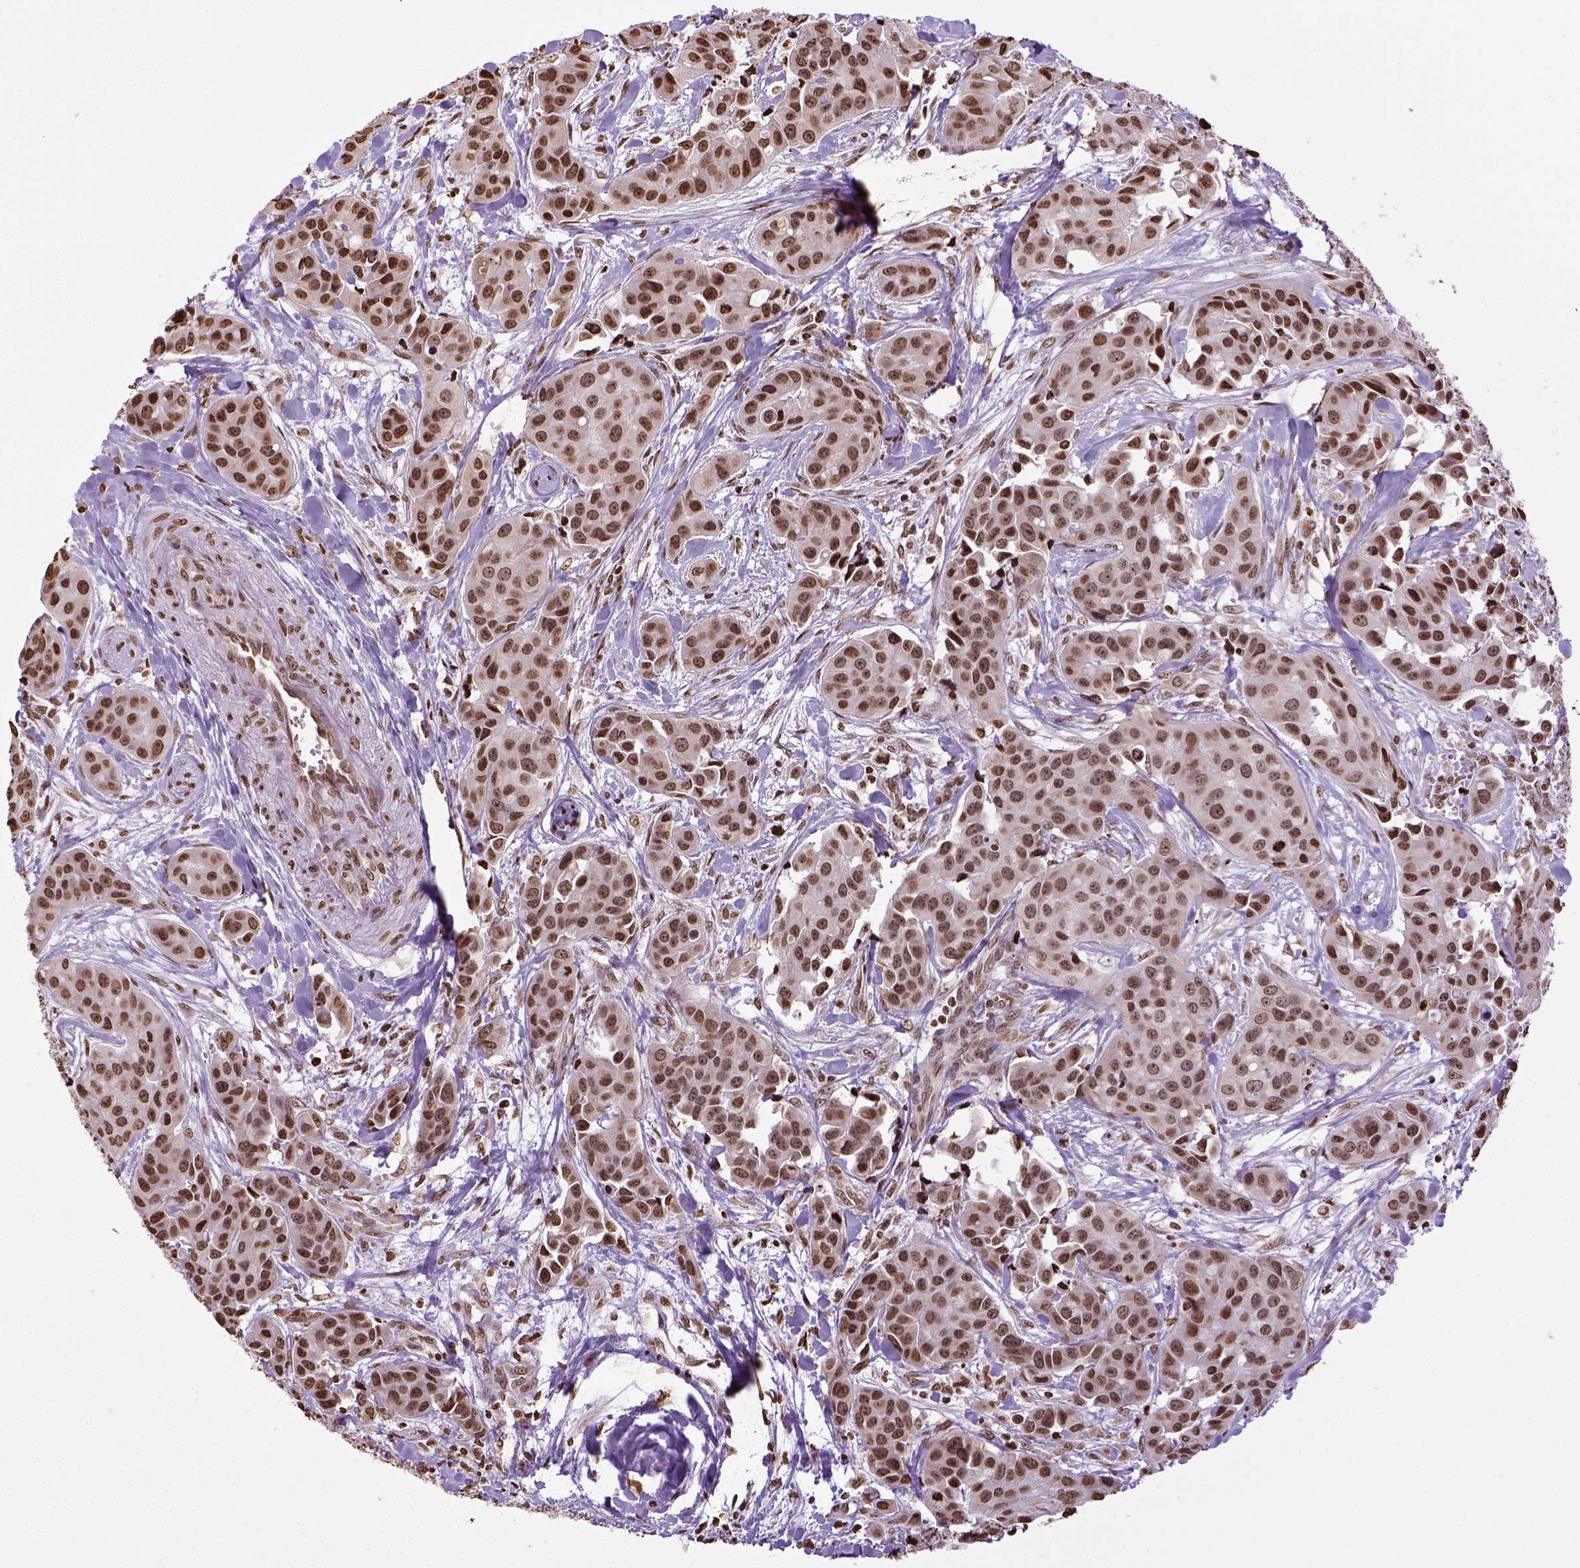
{"staining": {"intensity": "moderate", "quantity": ">75%", "location": "nuclear"}, "tissue": "head and neck cancer", "cell_type": "Tumor cells", "image_type": "cancer", "snomed": [{"axis": "morphology", "description": "Adenocarcinoma, NOS"}, {"axis": "topography", "description": "Head-Neck"}], "caption": "Protein expression analysis of human head and neck adenocarcinoma reveals moderate nuclear expression in approximately >75% of tumor cells. The staining is performed using DAB brown chromogen to label protein expression. The nuclei are counter-stained blue using hematoxylin.", "gene": "ZNF75D", "patient": {"sex": "male", "age": 76}}